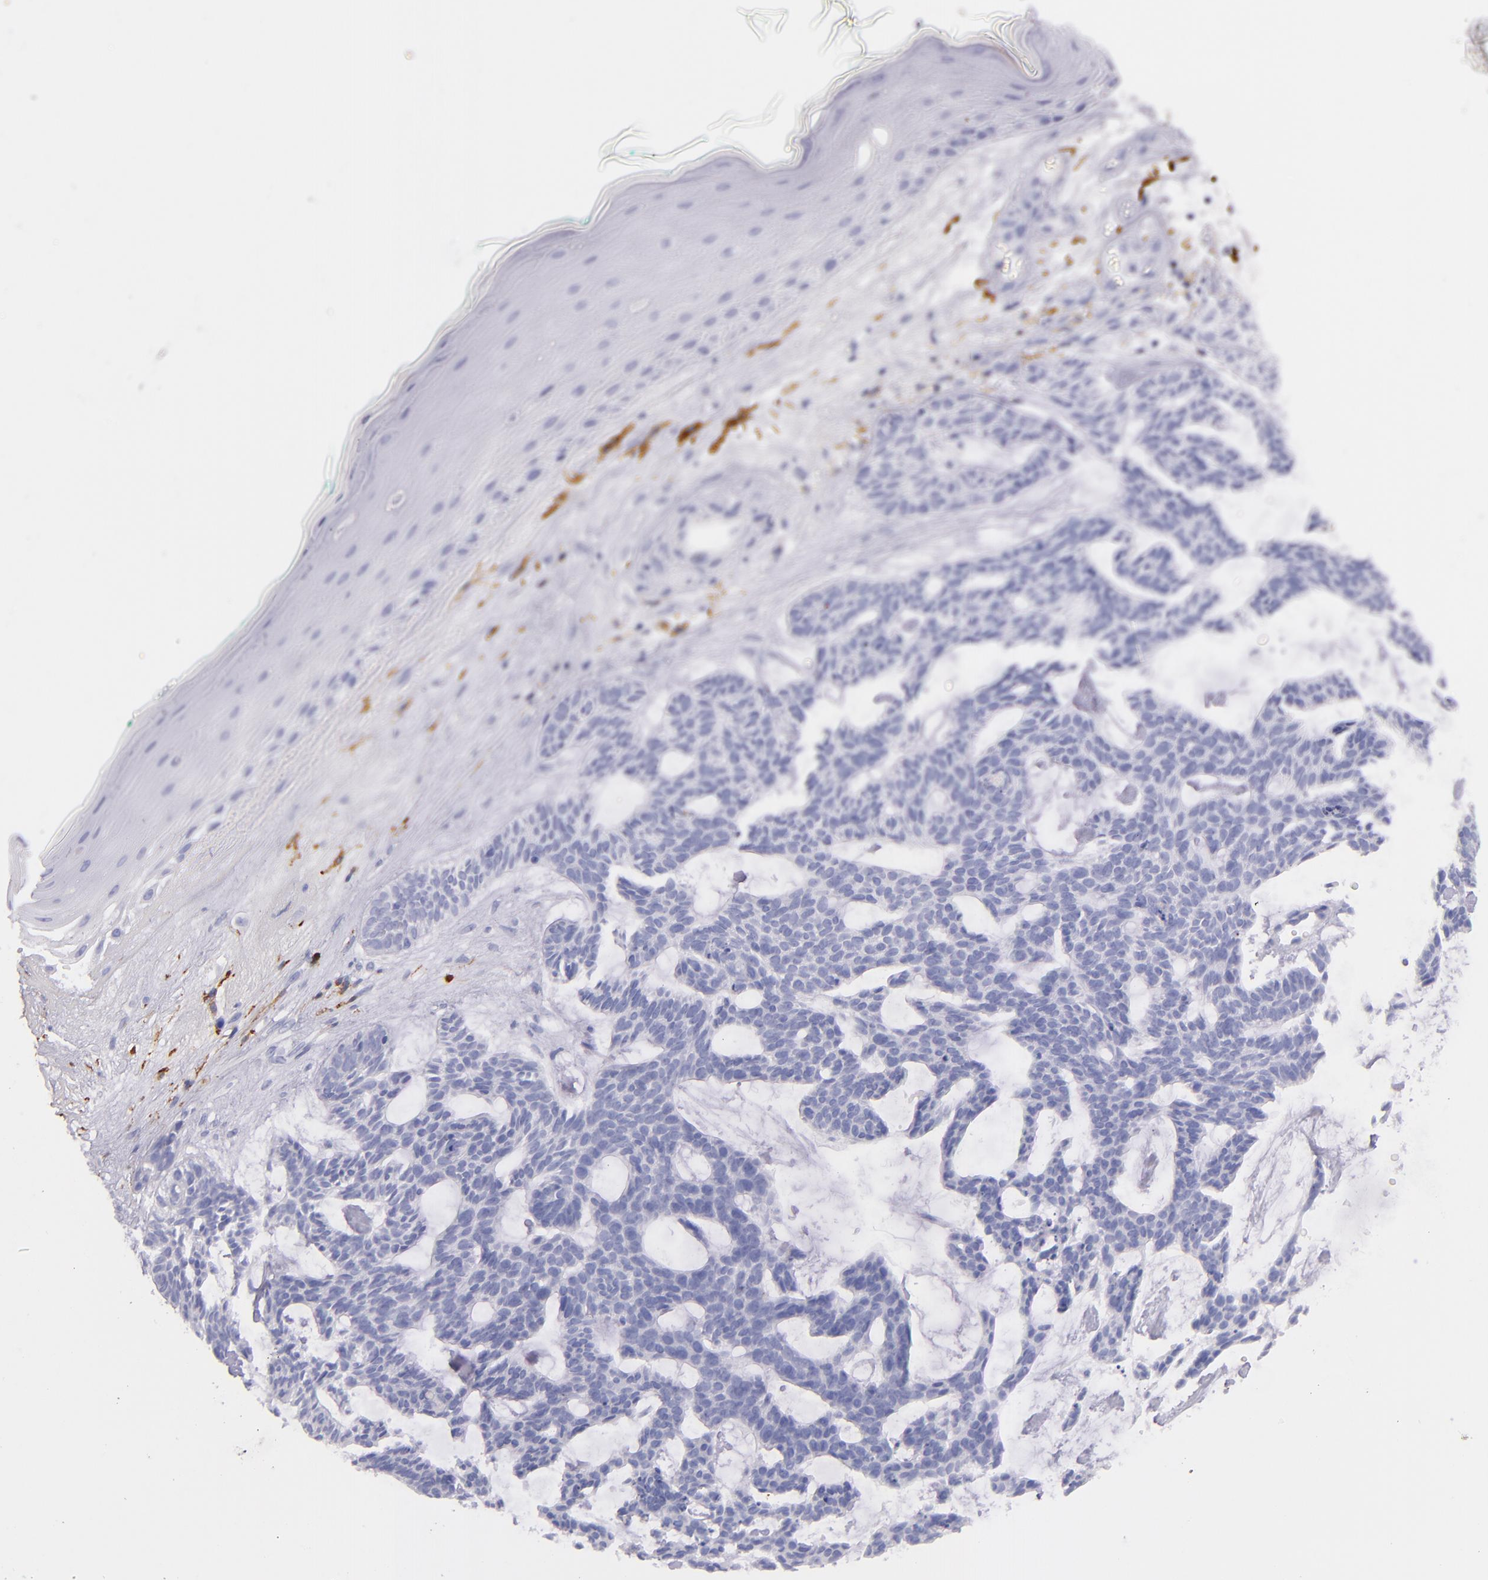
{"staining": {"intensity": "negative", "quantity": "none", "location": "none"}, "tissue": "skin cancer", "cell_type": "Tumor cells", "image_type": "cancer", "snomed": [{"axis": "morphology", "description": "Basal cell carcinoma"}, {"axis": "topography", "description": "Skin"}], "caption": "This is an immunohistochemistry (IHC) image of human skin basal cell carcinoma. There is no positivity in tumor cells.", "gene": "CD163", "patient": {"sex": "male", "age": 75}}